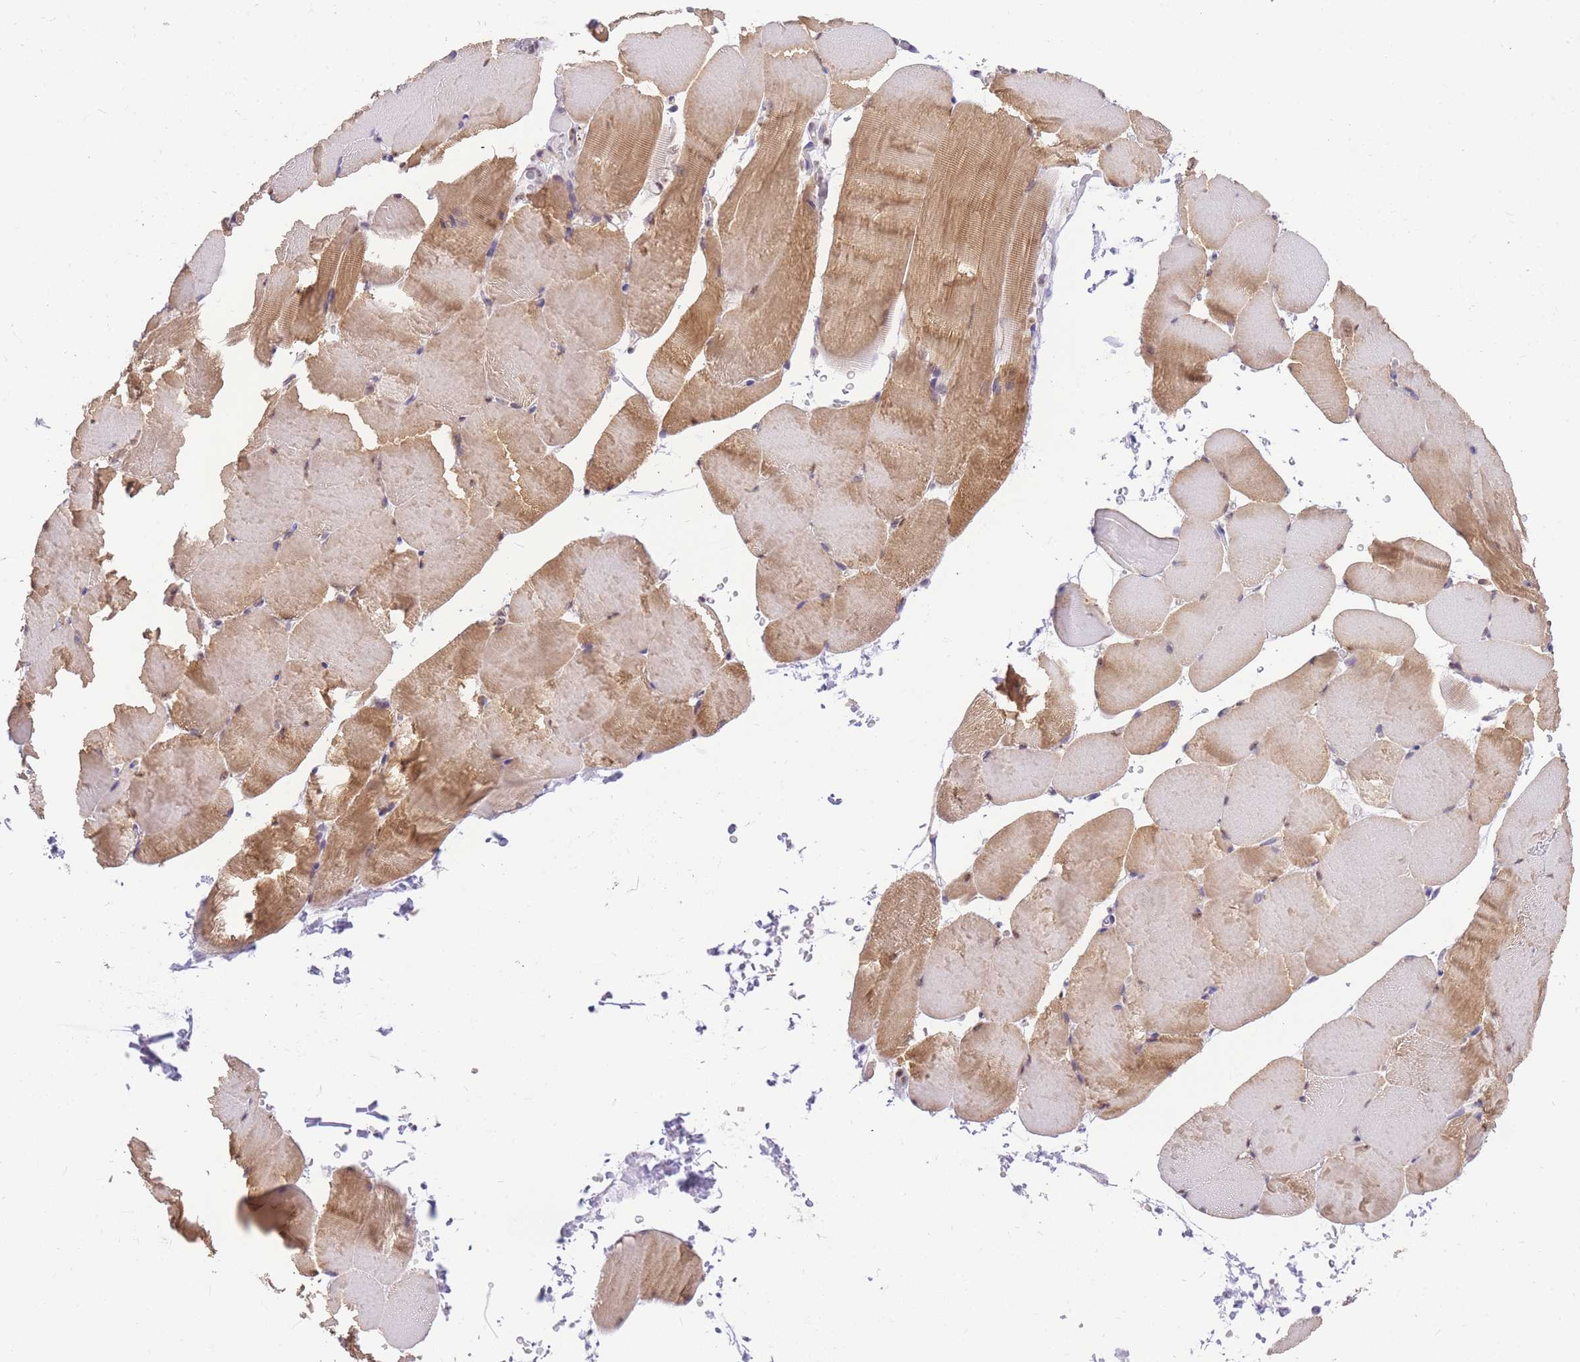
{"staining": {"intensity": "moderate", "quantity": "25%-75%", "location": "cytoplasmic/membranous"}, "tissue": "skeletal muscle", "cell_type": "Myocytes", "image_type": "normal", "snomed": [{"axis": "morphology", "description": "Normal tissue, NOS"}, {"axis": "topography", "description": "Skeletal muscle"}, {"axis": "topography", "description": "Parathyroid gland"}], "caption": "This is a photomicrograph of IHC staining of unremarkable skeletal muscle, which shows moderate expression in the cytoplasmic/membranous of myocytes.", "gene": "S100PBP", "patient": {"sex": "female", "age": 37}}